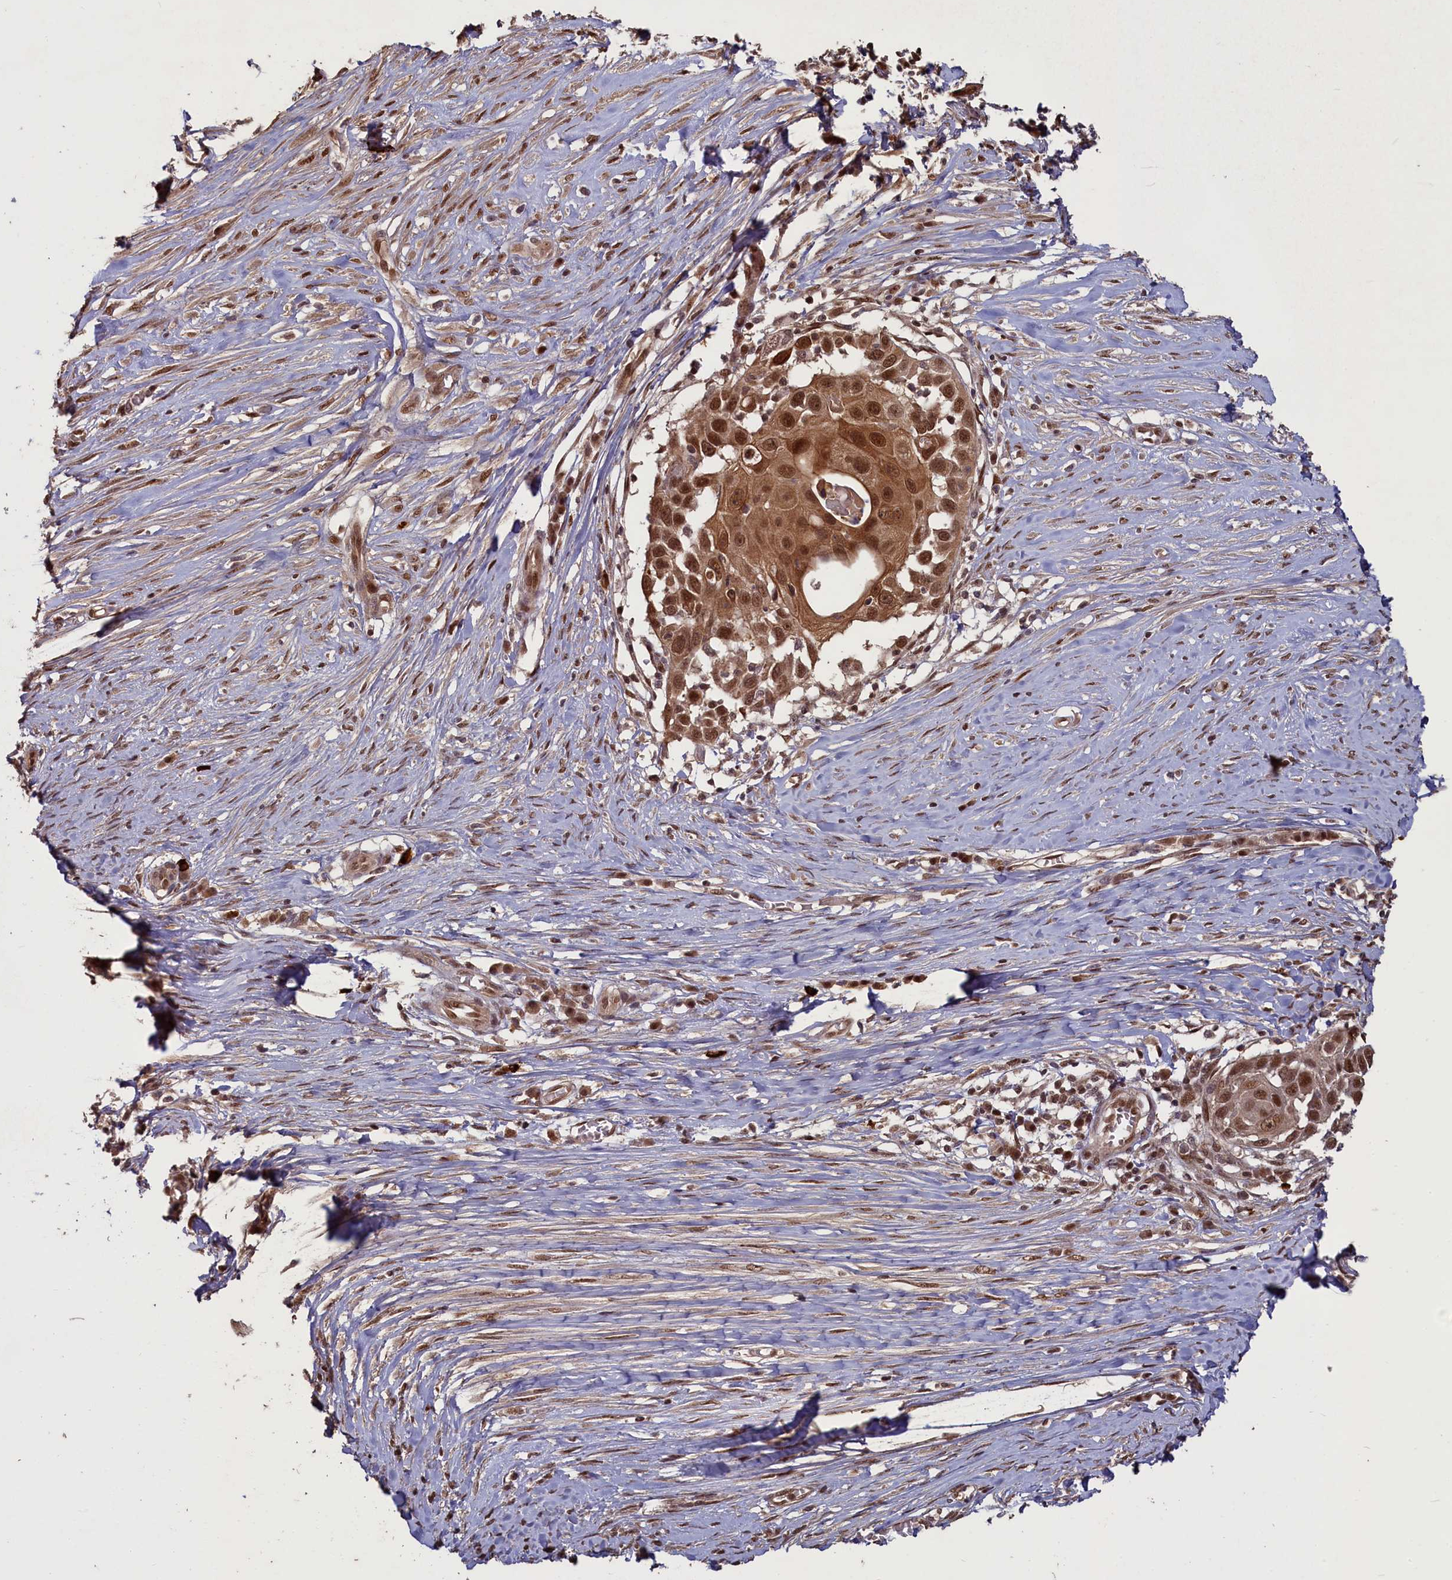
{"staining": {"intensity": "strong", "quantity": ">75%", "location": "cytoplasmic/membranous,nuclear"}, "tissue": "skin cancer", "cell_type": "Tumor cells", "image_type": "cancer", "snomed": [{"axis": "morphology", "description": "Squamous cell carcinoma, NOS"}, {"axis": "topography", "description": "Skin"}], "caption": "A high-resolution micrograph shows immunohistochemistry (IHC) staining of squamous cell carcinoma (skin), which shows strong cytoplasmic/membranous and nuclear staining in approximately >75% of tumor cells.", "gene": "NAE1", "patient": {"sex": "female", "age": 44}}